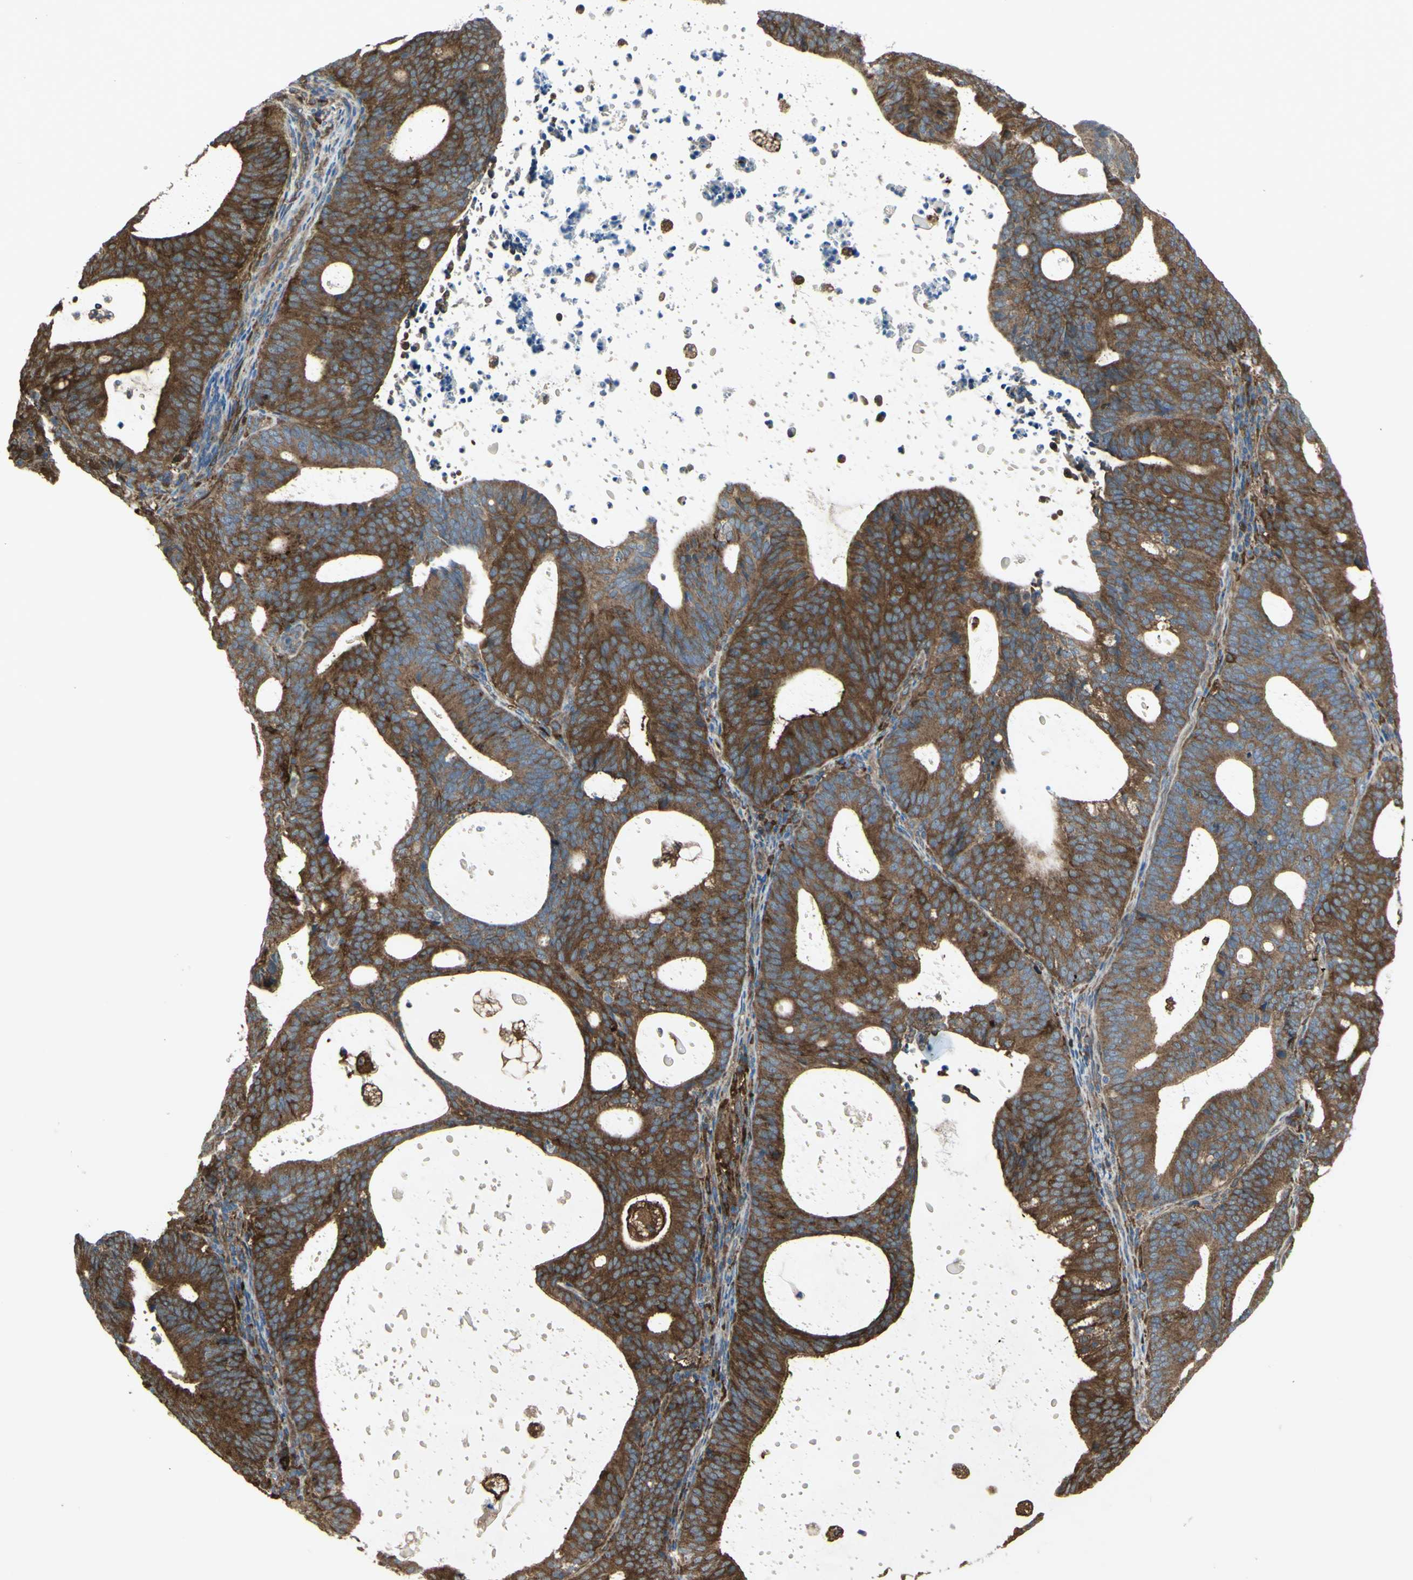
{"staining": {"intensity": "strong", "quantity": ">75%", "location": "cytoplasmic/membranous"}, "tissue": "endometrial cancer", "cell_type": "Tumor cells", "image_type": "cancer", "snomed": [{"axis": "morphology", "description": "Adenocarcinoma, NOS"}, {"axis": "topography", "description": "Uterus"}], "caption": "DAB immunohistochemical staining of endometrial adenocarcinoma demonstrates strong cytoplasmic/membranous protein positivity in approximately >75% of tumor cells. Nuclei are stained in blue.", "gene": "IGSF9B", "patient": {"sex": "female", "age": 83}}